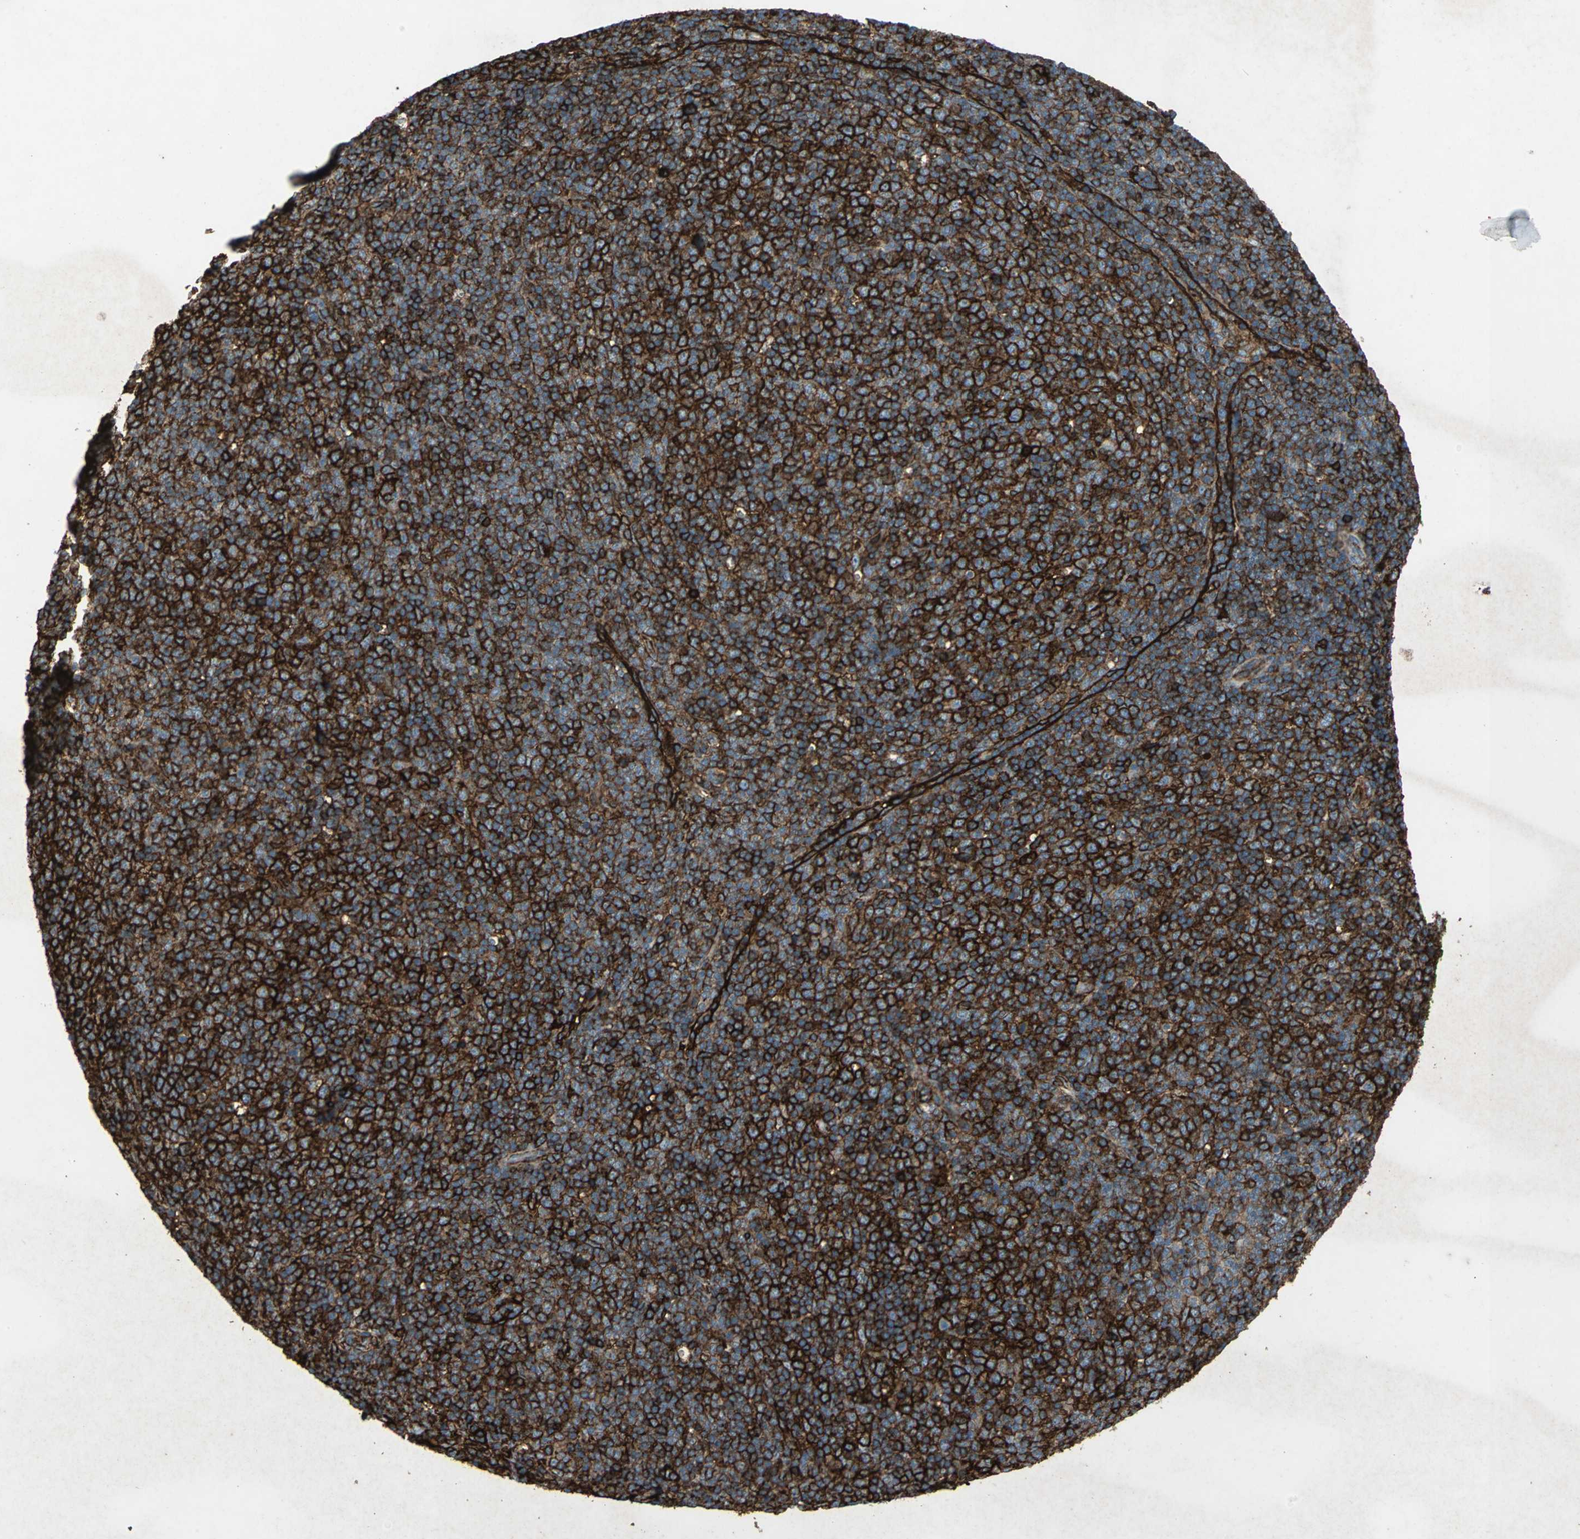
{"staining": {"intensity": "strong", "quantity": ">75%", "location": "cytoplasmic/membranous"}, "tissue": "lymphoma", "cell_type": "Tumor cells", "image_type": "cancer", "snomed": [{"axis": "morphology", "description": "Malignant lymphoma, non-Hodgkin's type, Low grade"}, {"axis": "topography", "description": "Lymph node"}], "caption": "High-magnification brightfield microscopy of lymphoma stained with DAB (3,3'-diaminobenzidine) (brown) and counterstained with hematoxylin (blue). tumor cells exhibit strong cytoplasmic/membranous expression is present in about>75% of cells. (DAB (3,3'-diaminobenzidine) = brown stain, brightfield microscopy at high magnification).", "gene": "CCR6", "patient": {"sex": "male", "age": 70}}